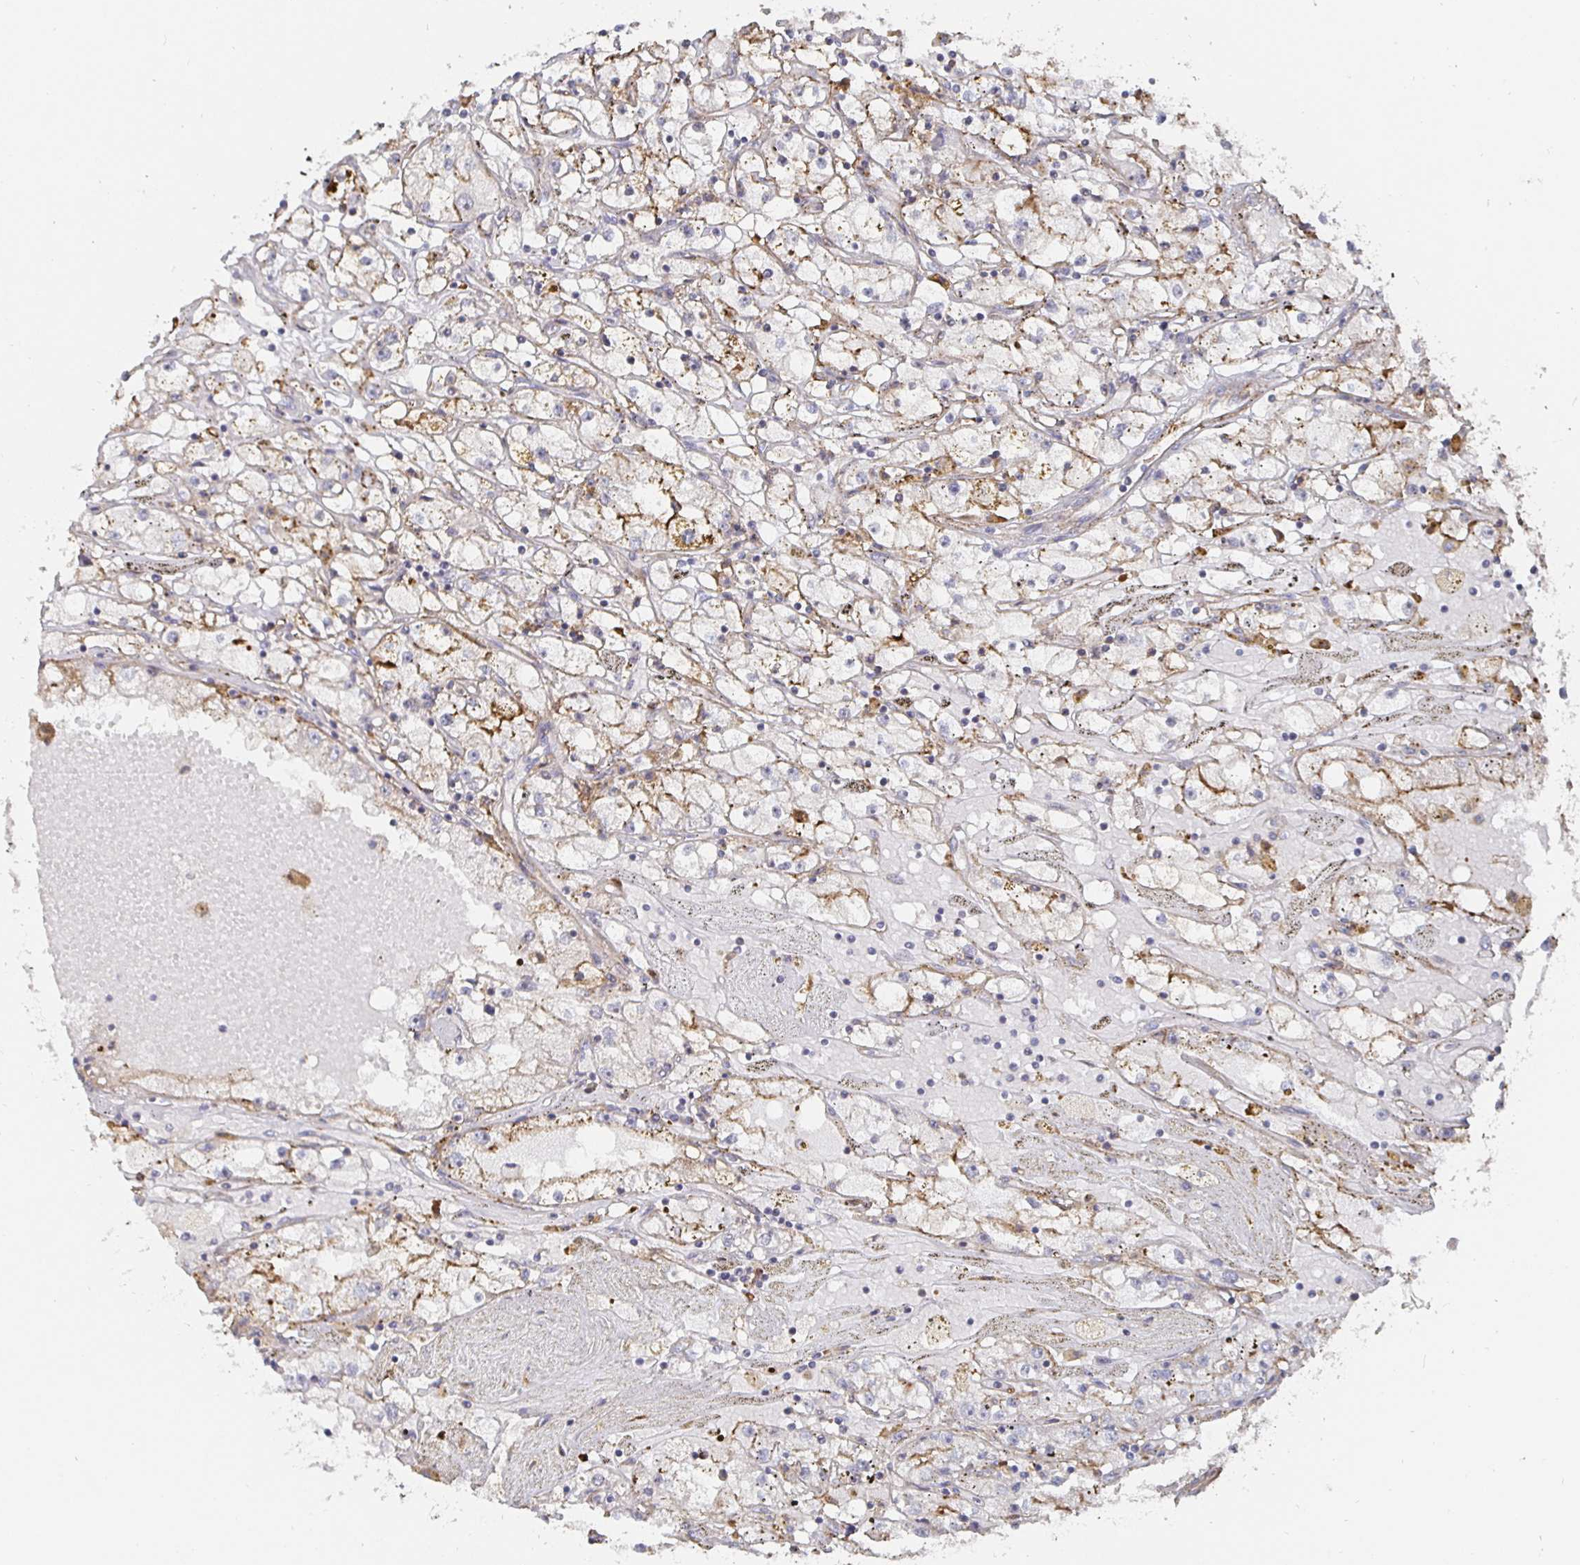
{"staining": {"intensity": "weak", "quantity": "25%-75%", "location": "cytoplasmic/membranous"}, "tissue": "renal cancer", "cell_type": "Tumor cells", "image_type": "cancer", "snomed": [{"axis": "morphology", "description": "Adenocarcinoma, NOS"}, {"axis": "topography", "description": "Kidney"}], "caption": "Renal cancer tissue demonstrates weak cytoplasmic/membranous staining in approximately 25%-75% of tumor cells", "gene": "GJA4", "patient": {"sex": "male", "age": 56}}